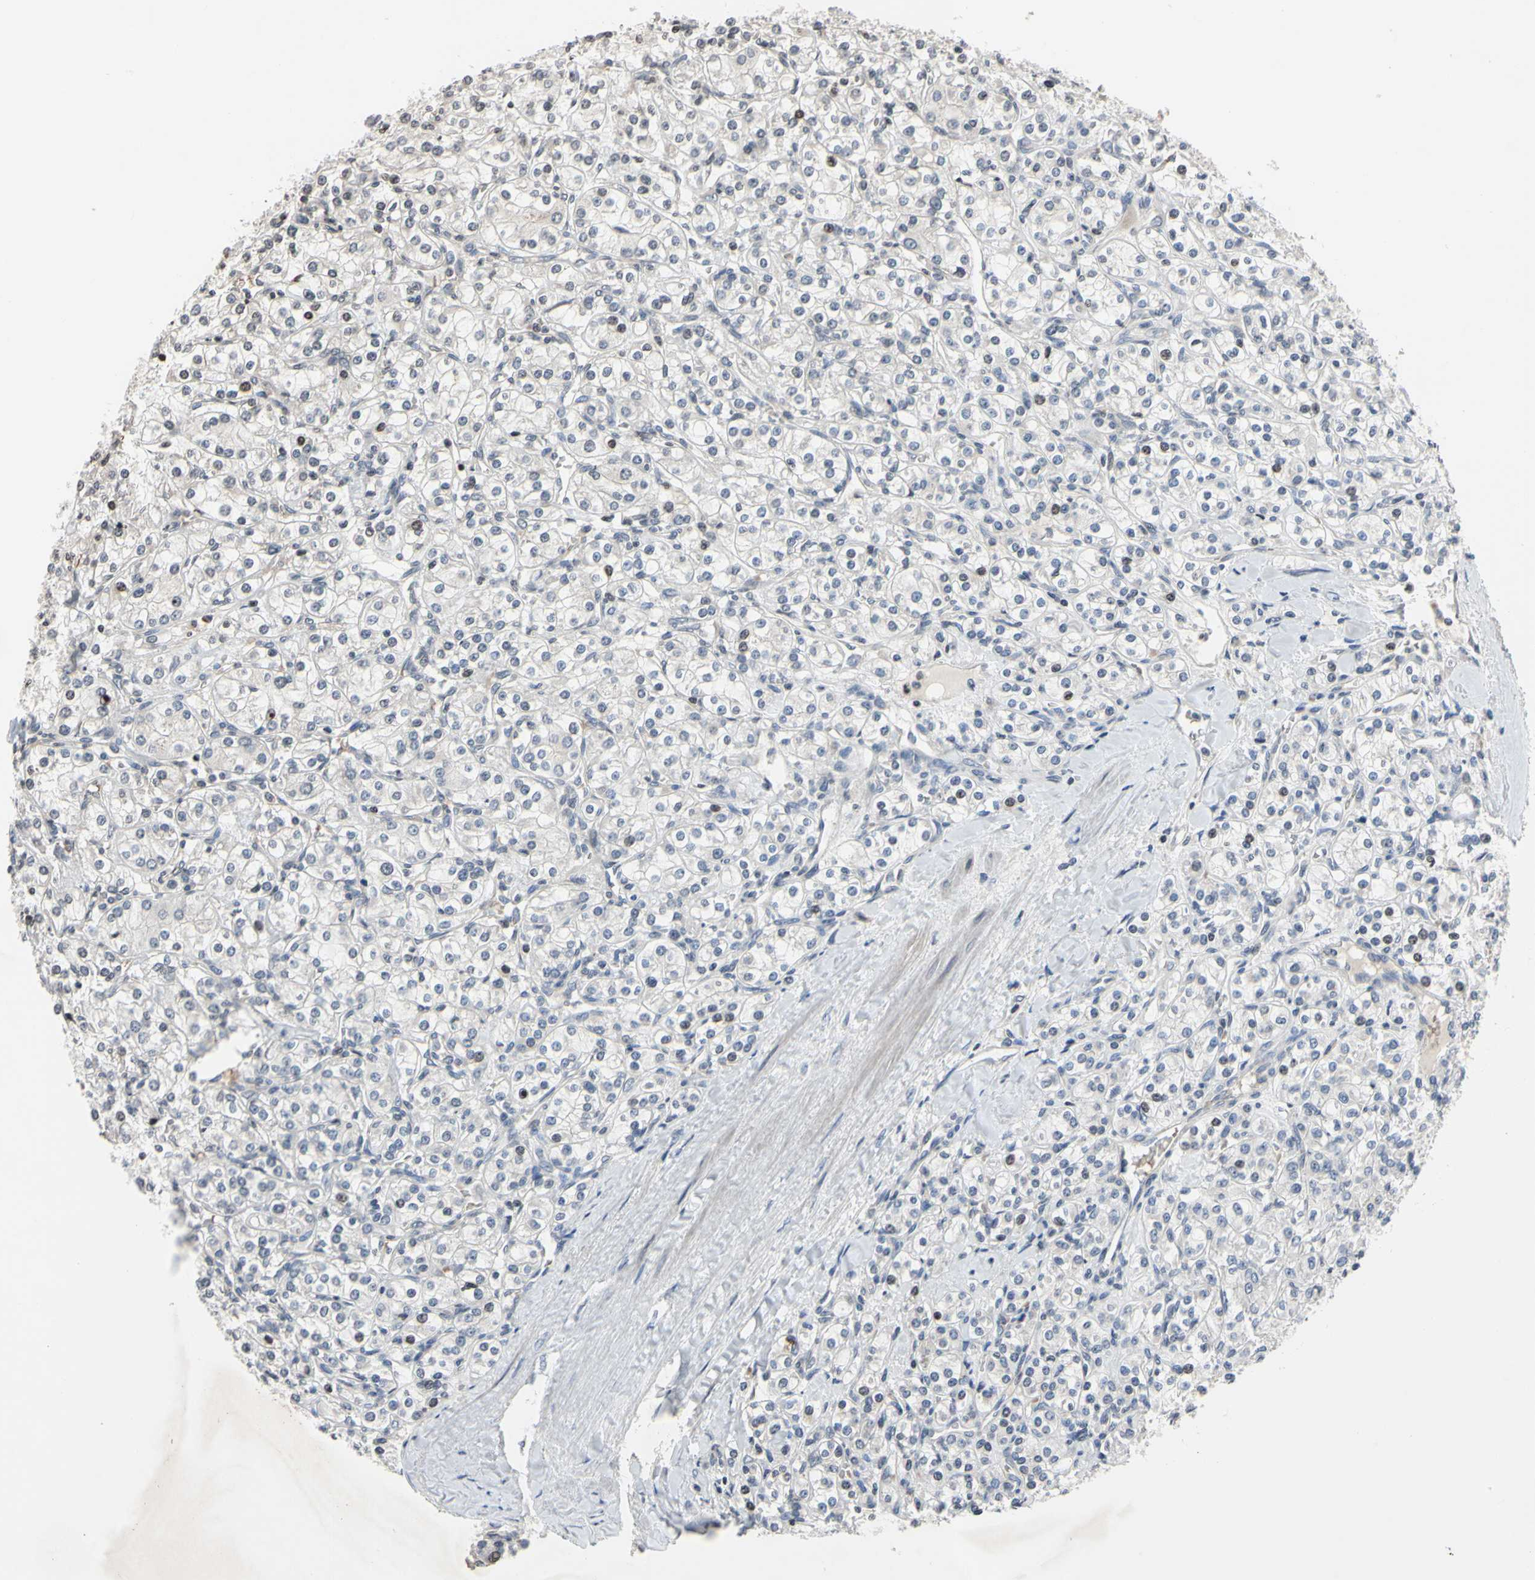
{"staining": {"intensity": "moderate", "quantity": "<25%", "location": "nuclear"}, "tissue": "renal cancer", "cell_type": "Tumor cells", "image_type": "cancer", "snomed": [{"axis": "morphology", "description": "Adenocarcinoma, NOS"}, {"axis": "topography", "description": "Kidney"}], "caption": "Renal cancer (adenocarcinoma) tissue demonstrates moderate nuclear expression in about <25% of tumor cells, visualized by immunohistochemistry.", "gene": "ARG1", "patient": {"sex": "male", "age": 77}}